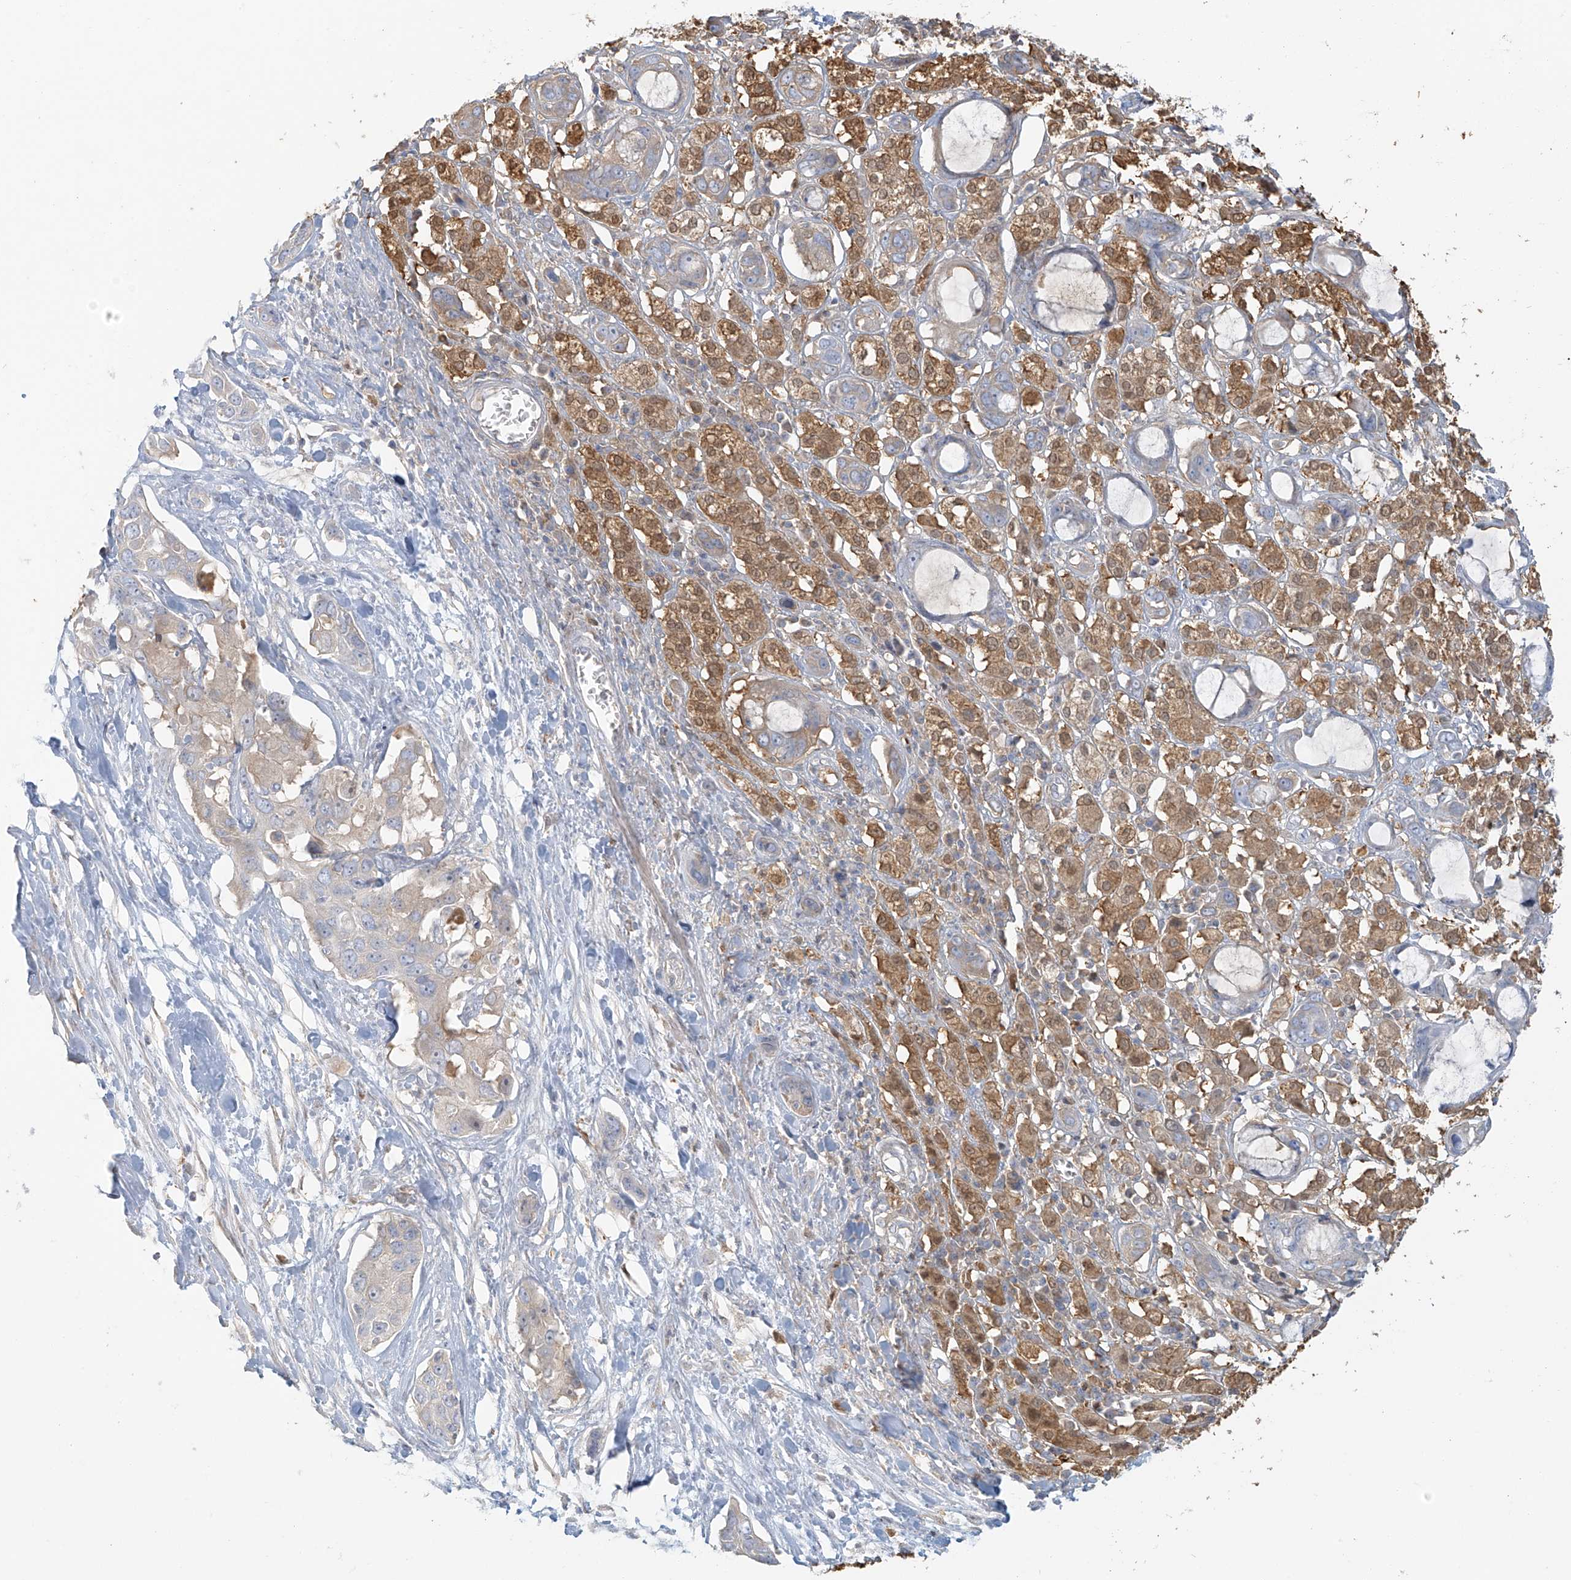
{"staining": {"intensity": "negative", "quantity": "none", "location": "none"}, "tissue": "pancreatic cancer", "cell_type": "Tumor cells", "image_type": "cancer", "snomed": [{"axis": "morphology", "description": "Adenocarcinoma, NOS"}, {"axis": "topography", "description": "Pancreas"}], "caption": "A high-resolution image shows immunohistochemistry (IHC) staining of pancreatic adenocarcinoma, which demonstrates no significant staining in tumor cells.", "gene": "UPK1B", "patient": {"sex": "female", "age": 60}}